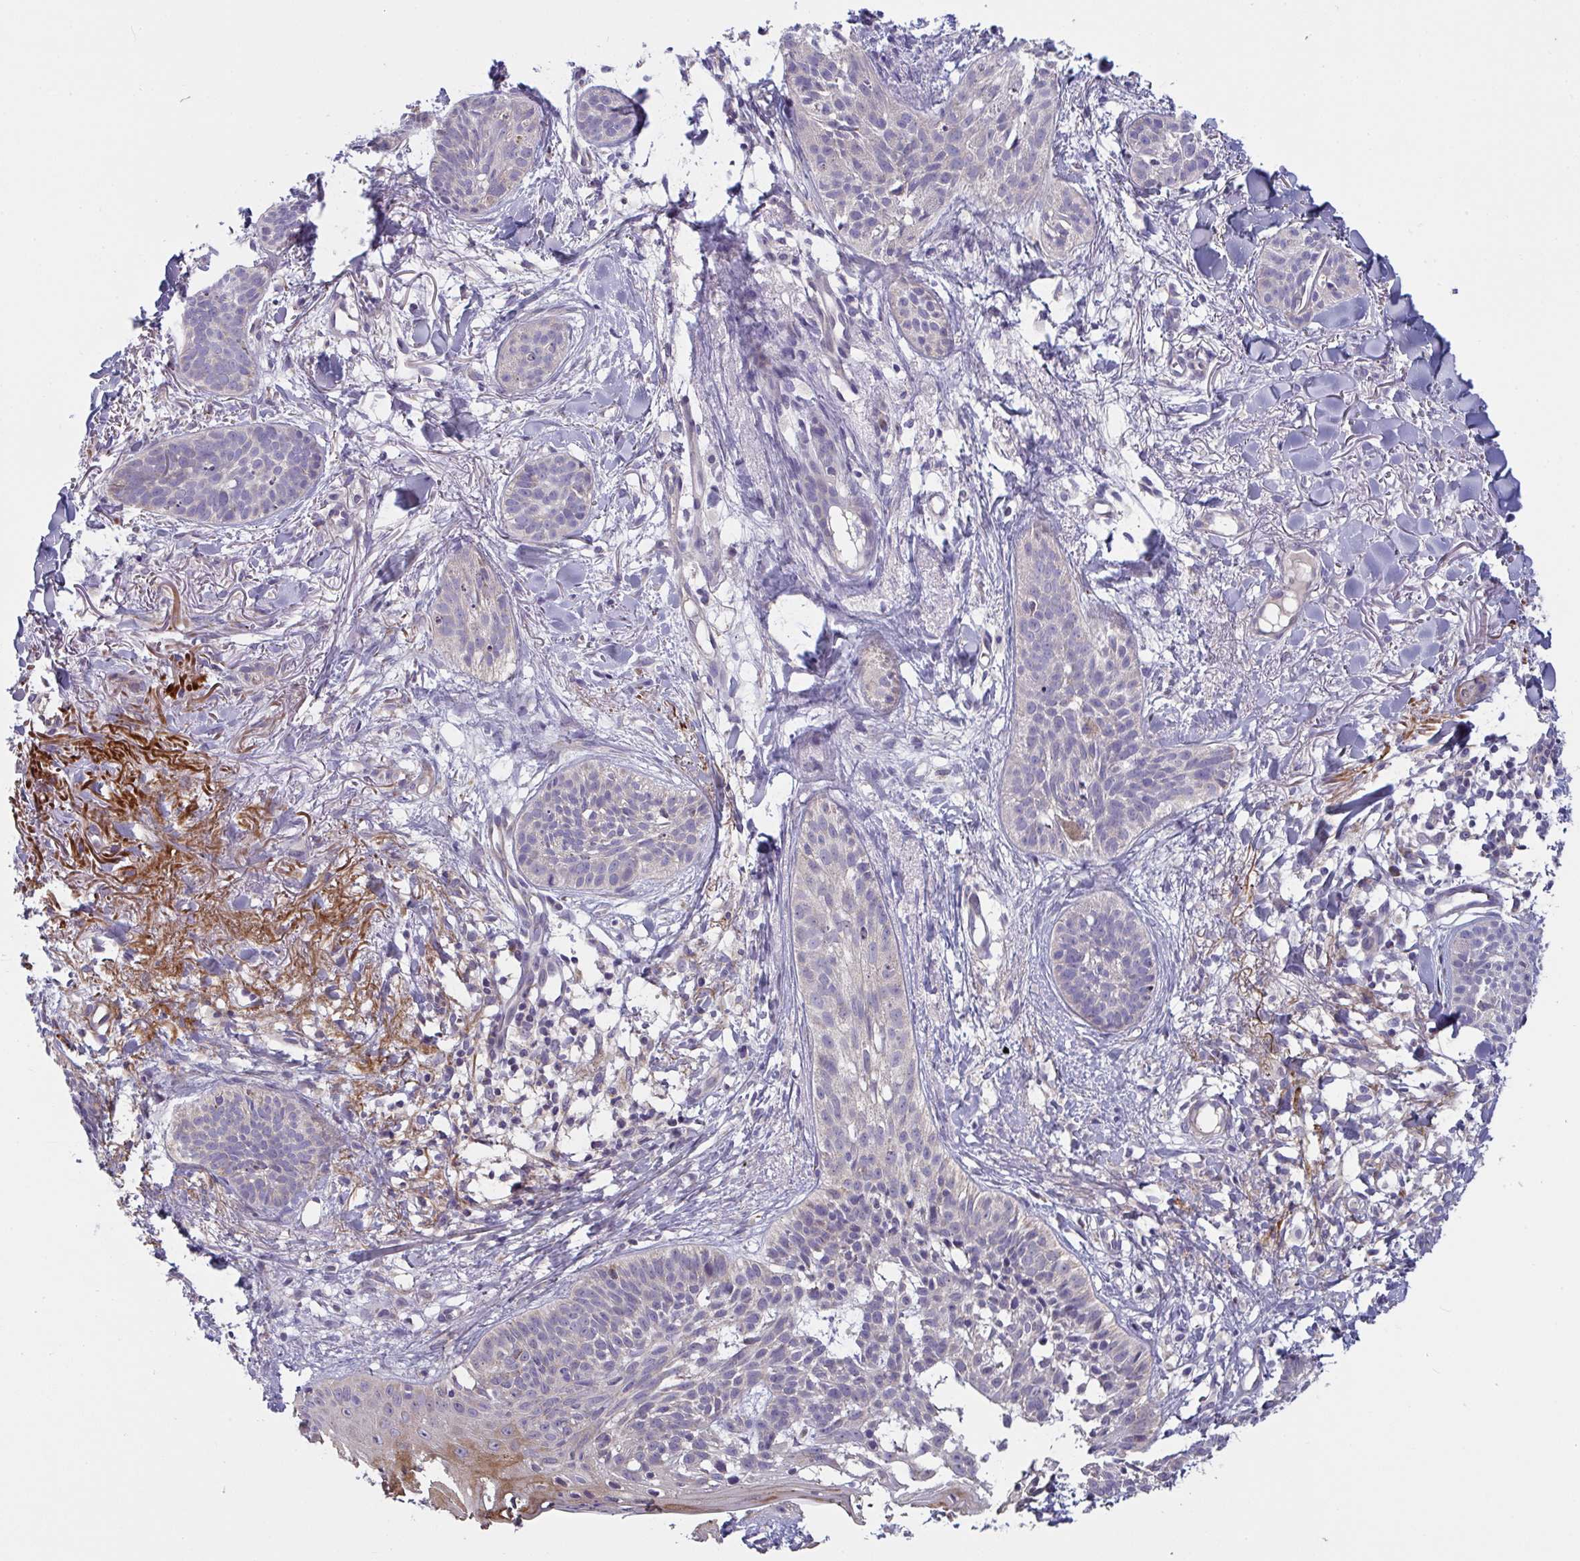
{"staining": {"intensity": "negative", "quantity": "none", "location": "none"}, "tissue": "skin cancer", "cell_type": "Tumor cells", "image_type": "cancer", "snomed": [{"axis": "morphology", "description": "Basal cell carcinoma"}, {"axis": "topography", "description": "Skin"}], "caption": "High power microscopy histopathology image of an IHC photomicrograph of skin cancer (basal cell carcinoma), revealing no significant staining in tumor cells.", "gene": "MRPS2", "patient": {"sex": "male", "age": 52}}